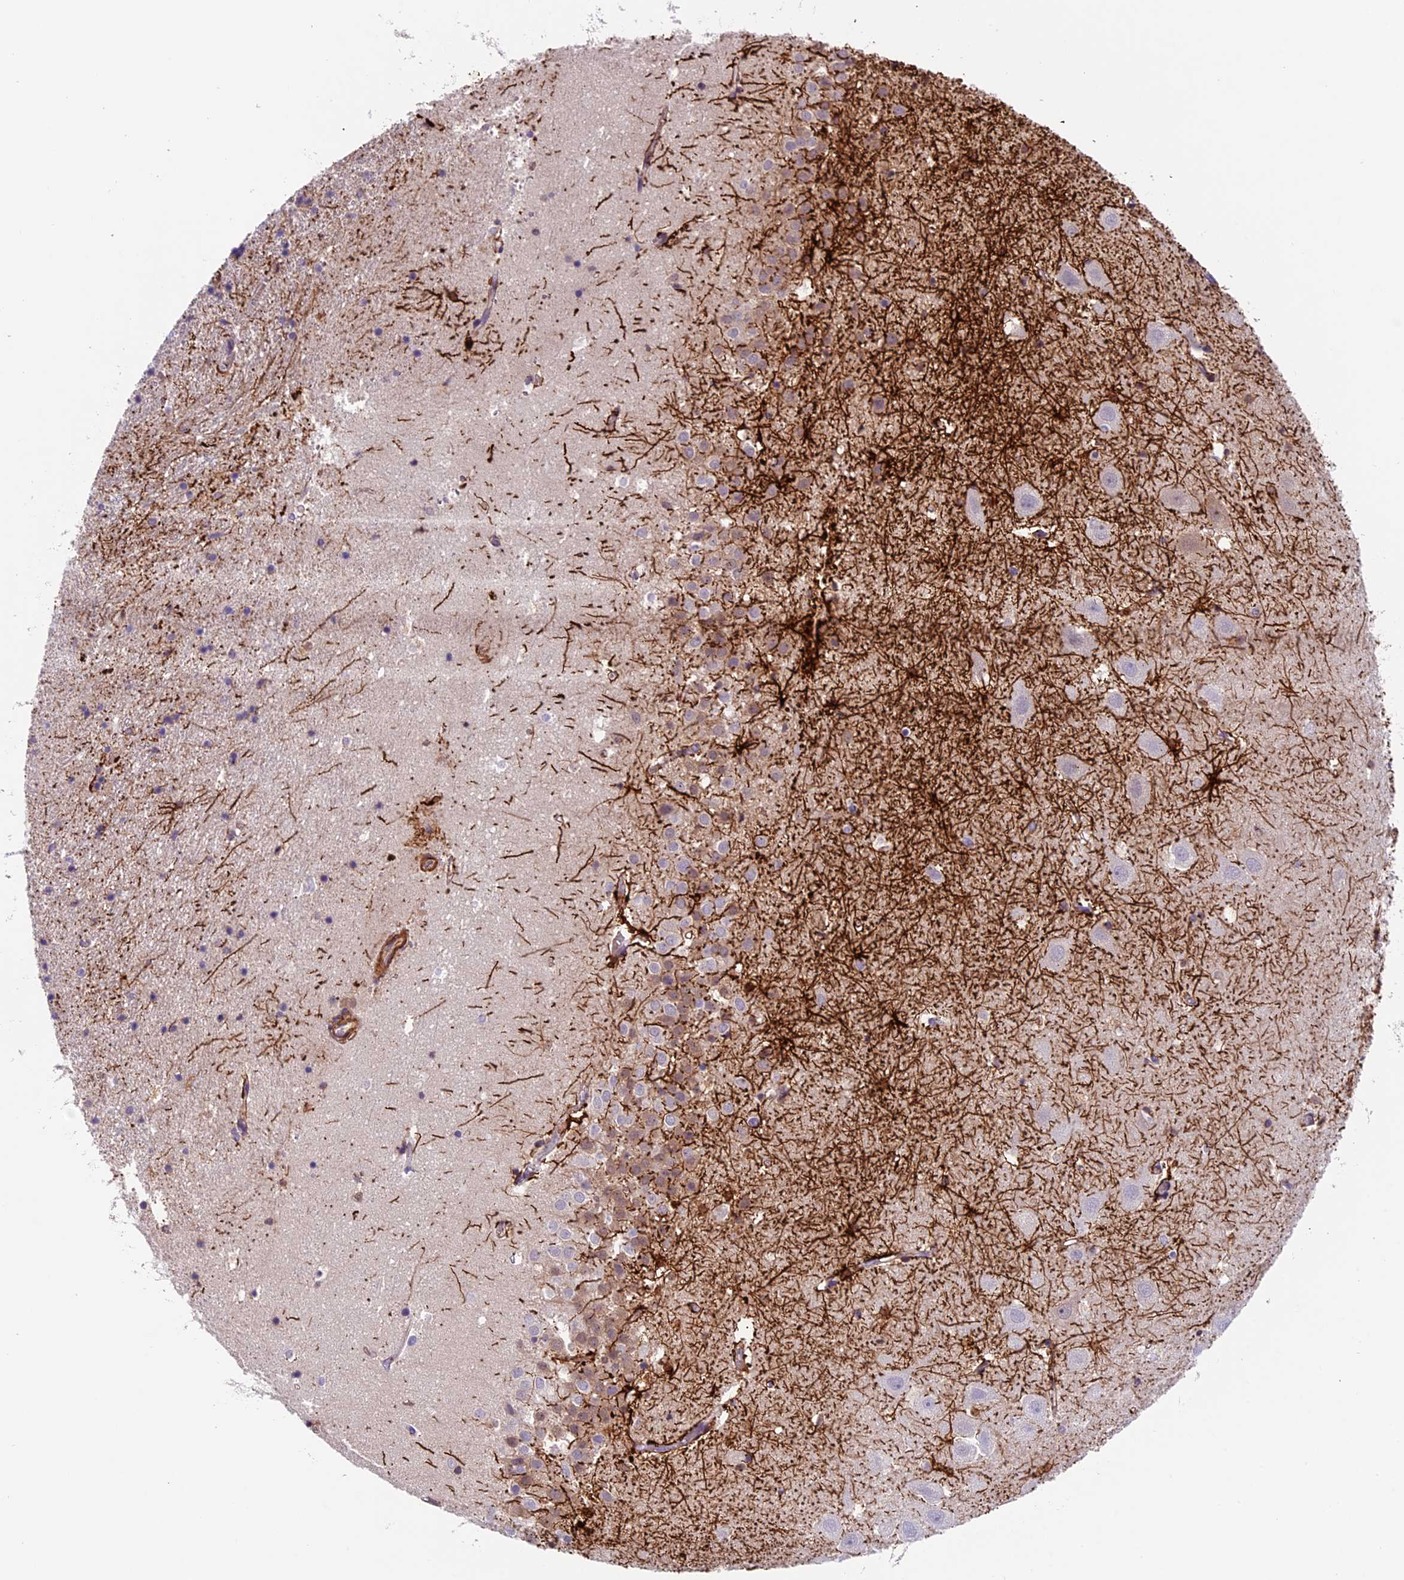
{"staining": {"intensity": "strong", "quantity": "<25%", "location": "cytoplasmic/membranous"}, "tissue": "hippocampus", "cell_type": "Glial cells", "image_type": "normal", "snomed": [{"axis": "morphology", "description": "Normal tissue, NOS"}, {"axis": "topography", "description": "Hippocampus"}], "caption": "Benign hippocampus was stained to show a protein in brown. There is medium levels of strong cytoplasmic/membranous positivity in approximately <25% of glial cells.", "gene": "TBC1D1", "patient": {"sex": "female", "age": 52}}